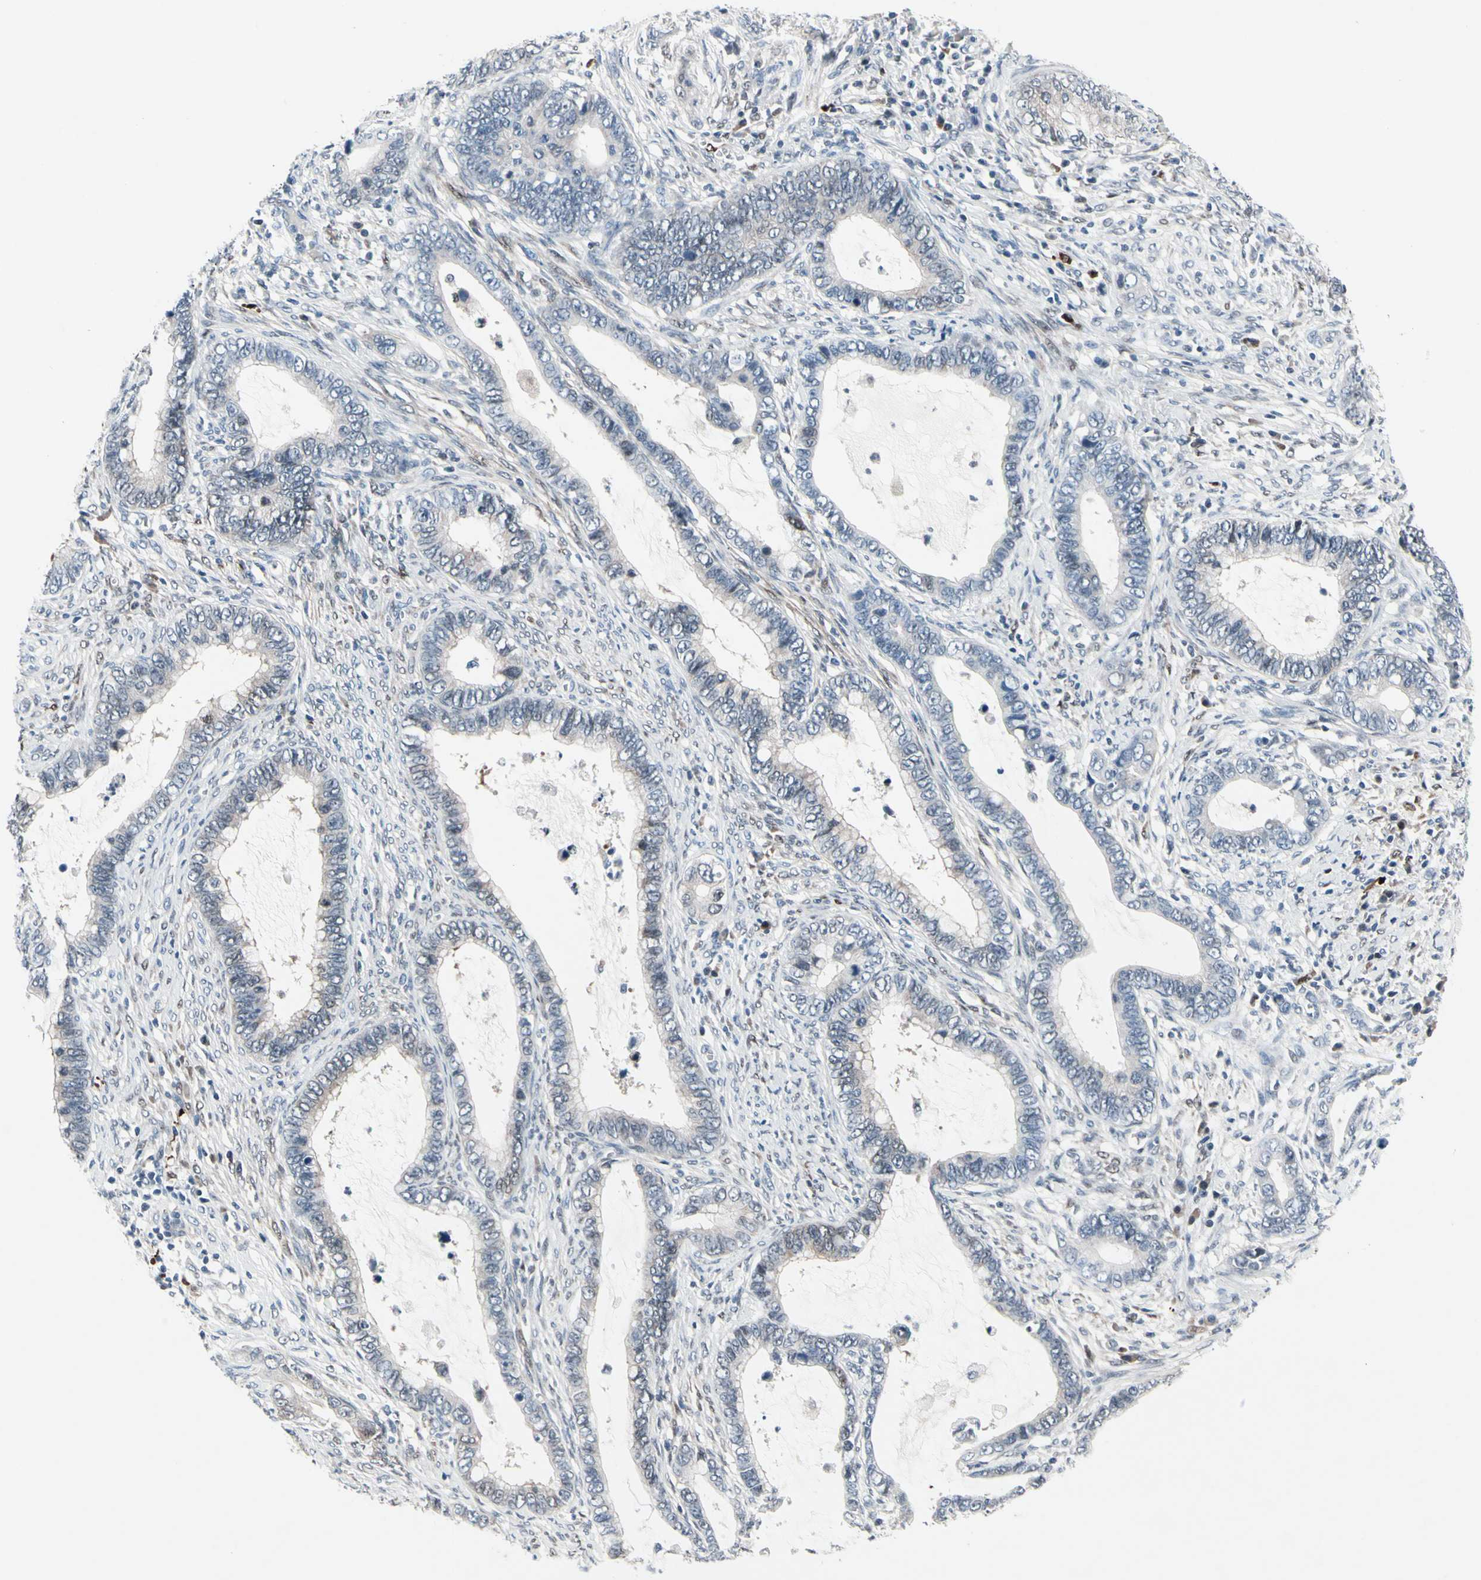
{"staining": {"intensity": "negative", "quantity": "none", "location": "none"}, "tissue": "cervical cancer", "cell_type": "Tumor cells", "image_type": "cancer", "snomed": [{"axis": "morphology", "description": "Adenocarcinoma, NOS"}, {"axis": "topography", "description": "Cervix"}], "caption": "This is an immunohistochemistry (IHC) histopathology image of cervical adenocarcinoma. There is no expression in tumor cells.", "gene": "TXN", "patient": {"sex": "female", "age": 44}}